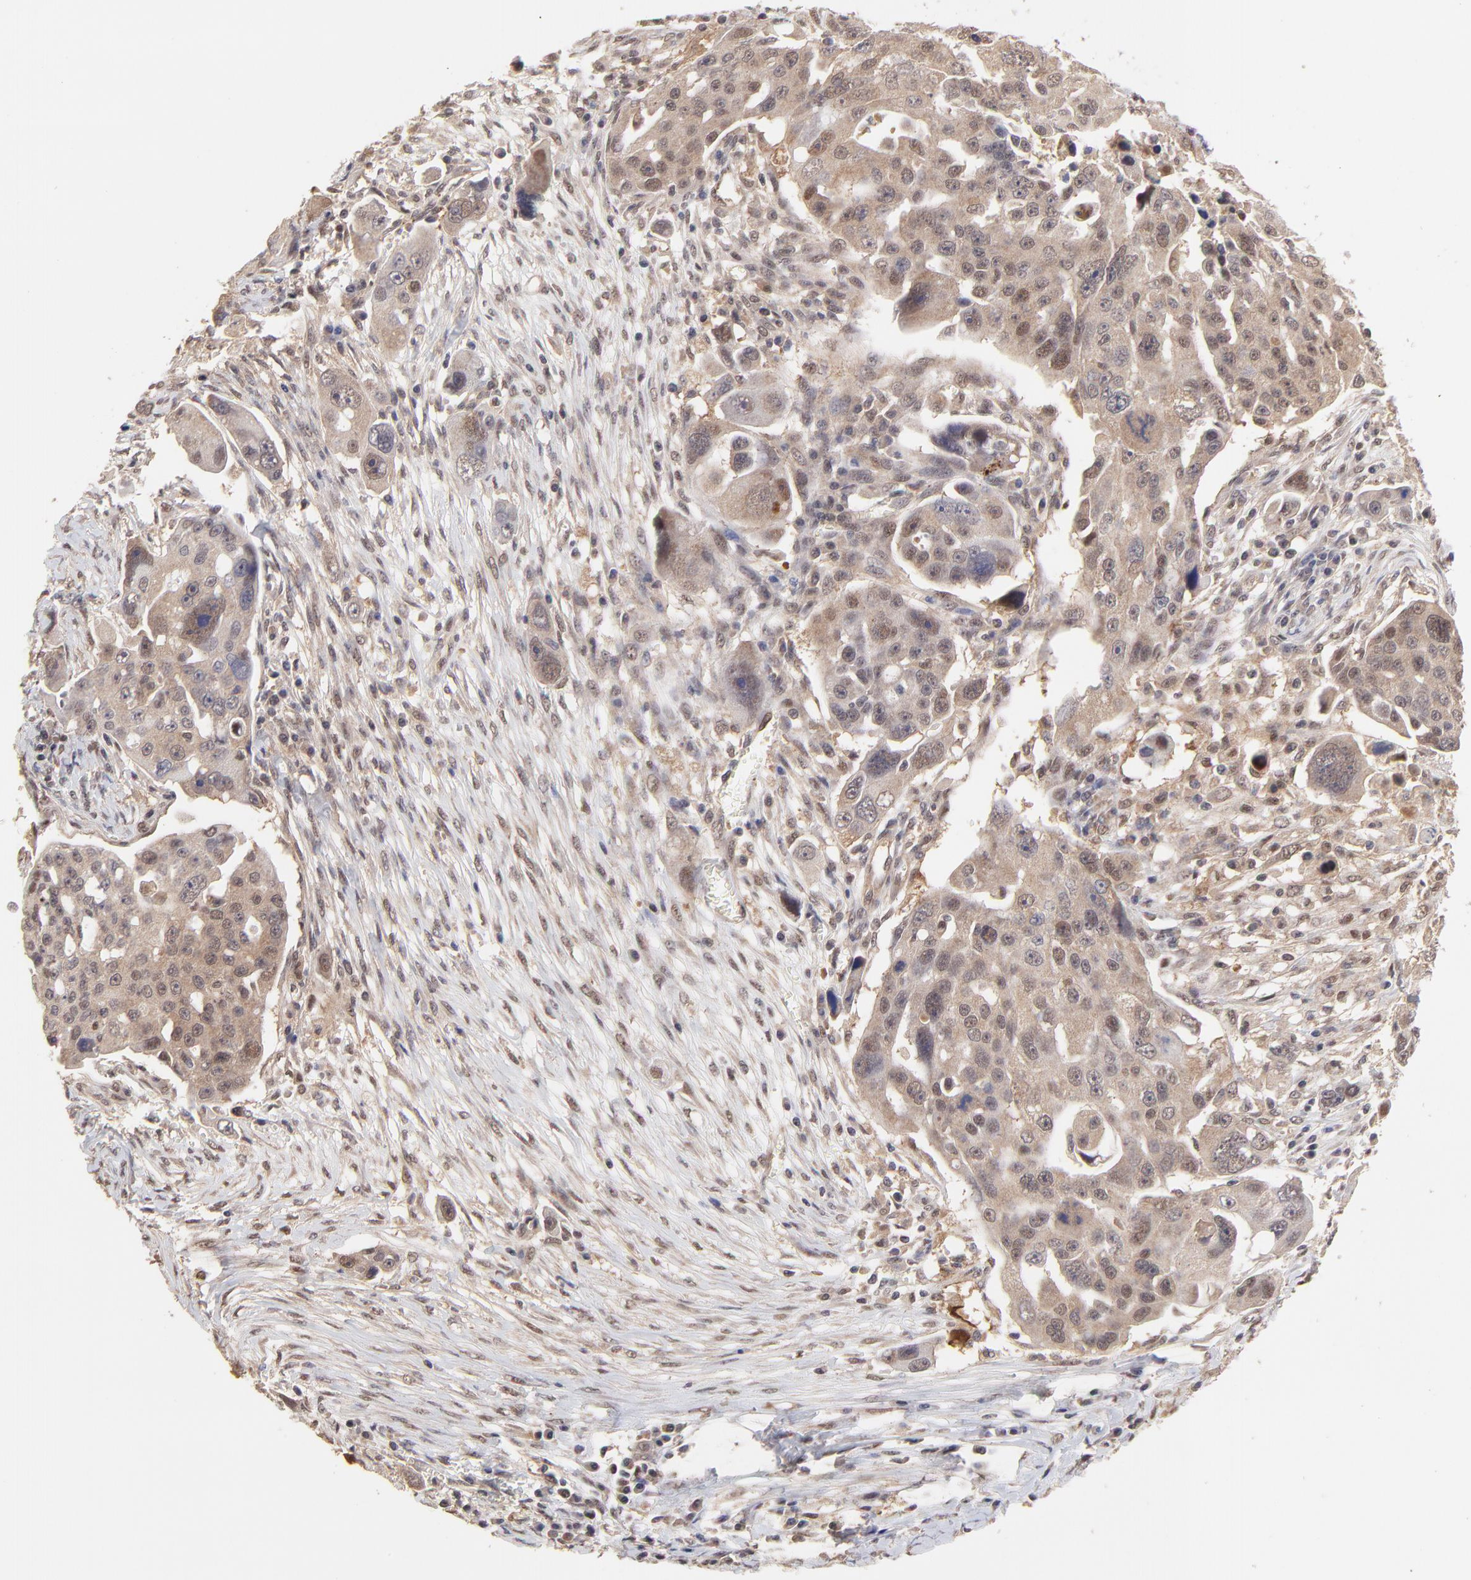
{"staining": {"intensity": "weak", "quantity": "<25%", "location": "cytoplasmic/membranous,nuclear"}, "tissue": "ovarian cancer", "cell_type": "Tumor cells", "image_type": "cancer", "snomed": [{"axis": "morphology", "description": "Carcinoma, endometroid"}, {"axis": "topography", "description": "Ovary"}], "caption": "The immunohistochemistry micrograph has no significant positivity in tumor cells of ovarian cancer tissue.", "gene": "PSMD14", "patient": {"sex": "female", "age": 75}}